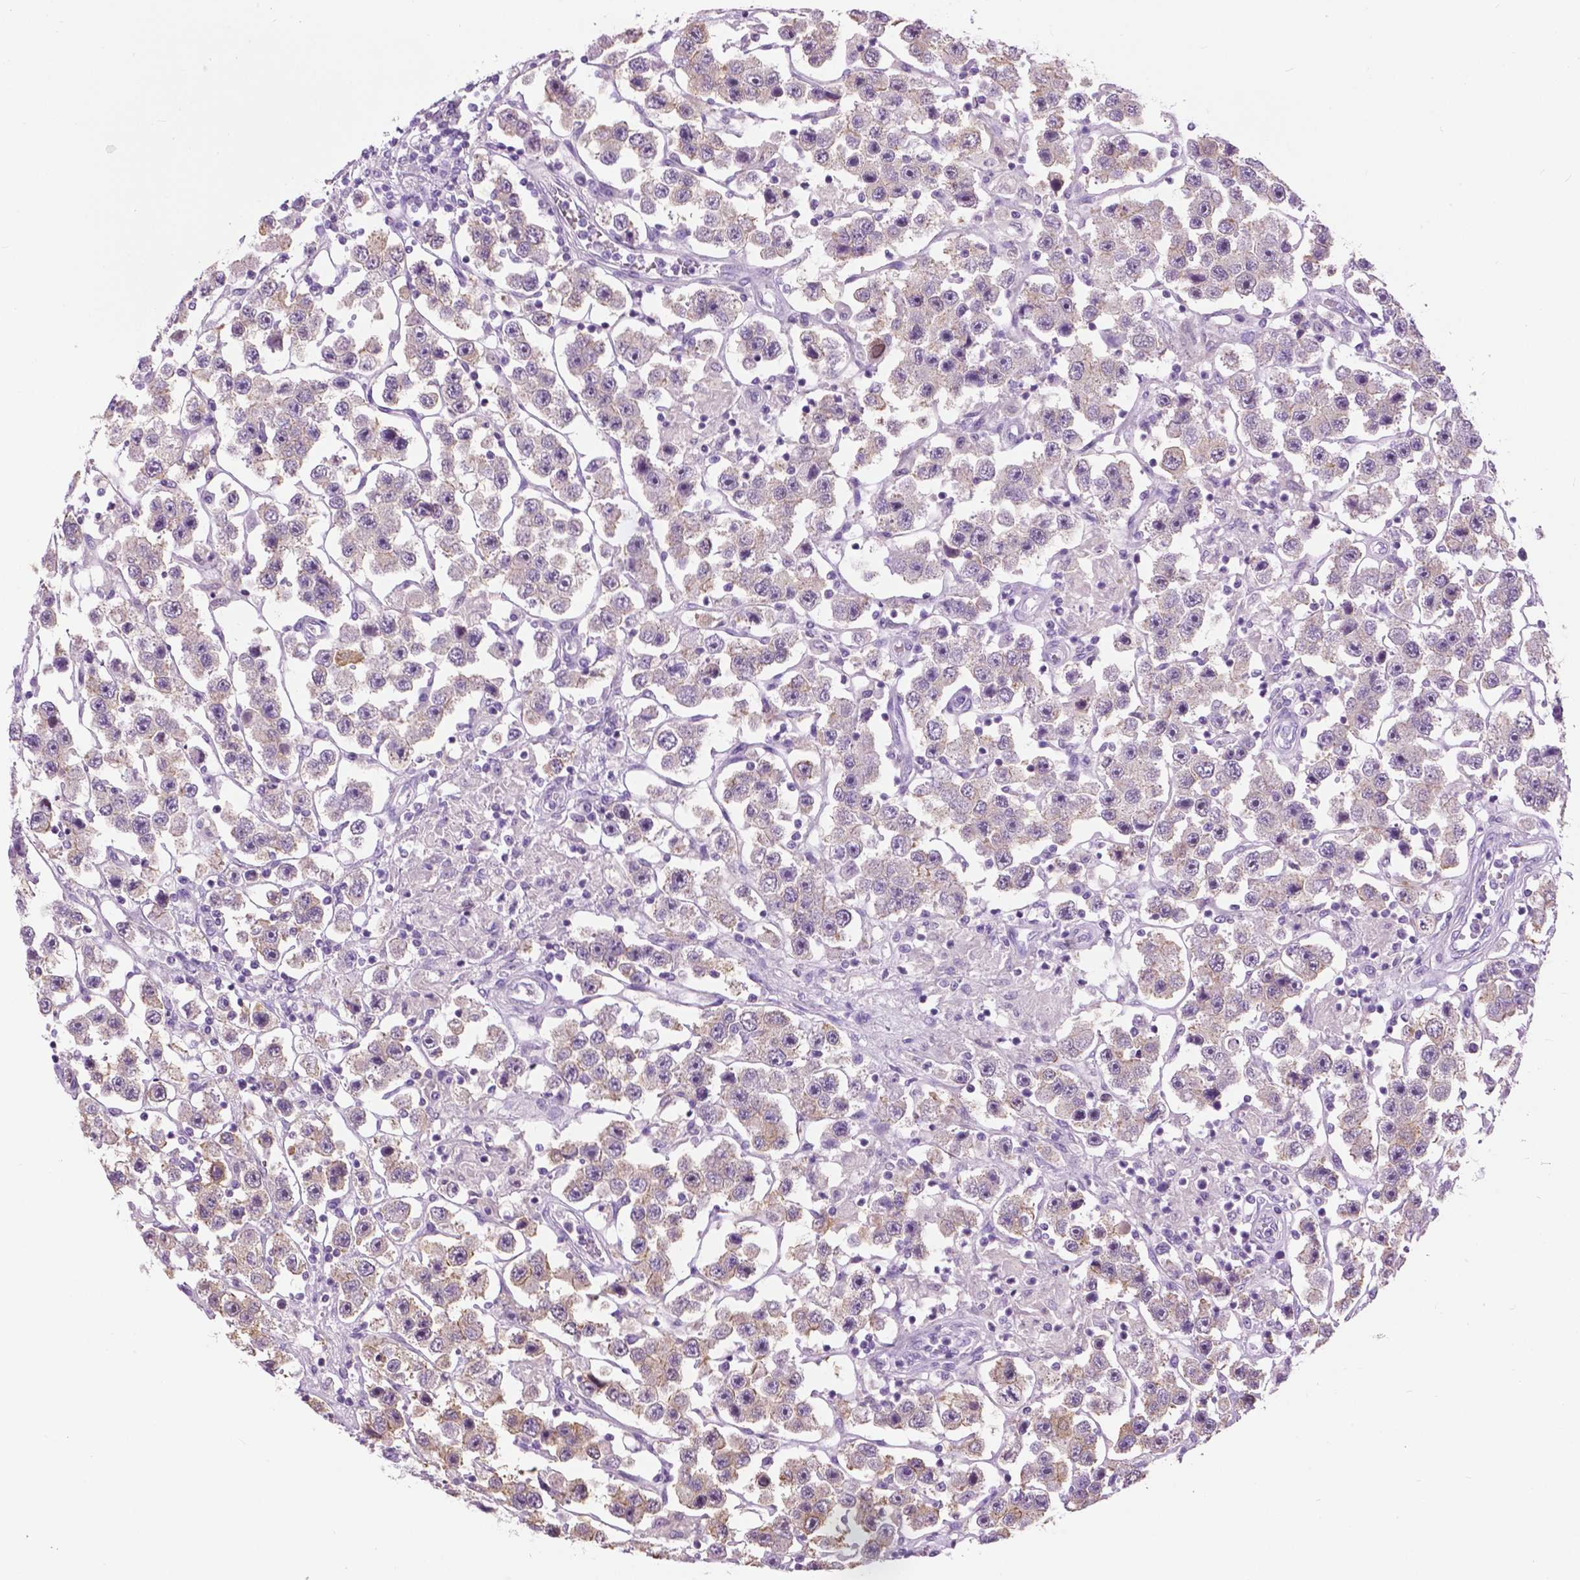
{"staining": {"intensity": "negative", "quantity": "none", "location": "none"}, "tissue": "testis cancer", "cell_type": "Tumor cells", "image_type": "cancer", "snomed": [{"axis": "morphology", "description": "Seminoma, NOS"}, {"axis": "topography", "description": "Testis"}], "caption": "Immunohistochemical staining of human testis cancer shows no significant staining in tumor cells.", "gene": "TP53TG5", "patient": {"sex": "male", "age": 45}}